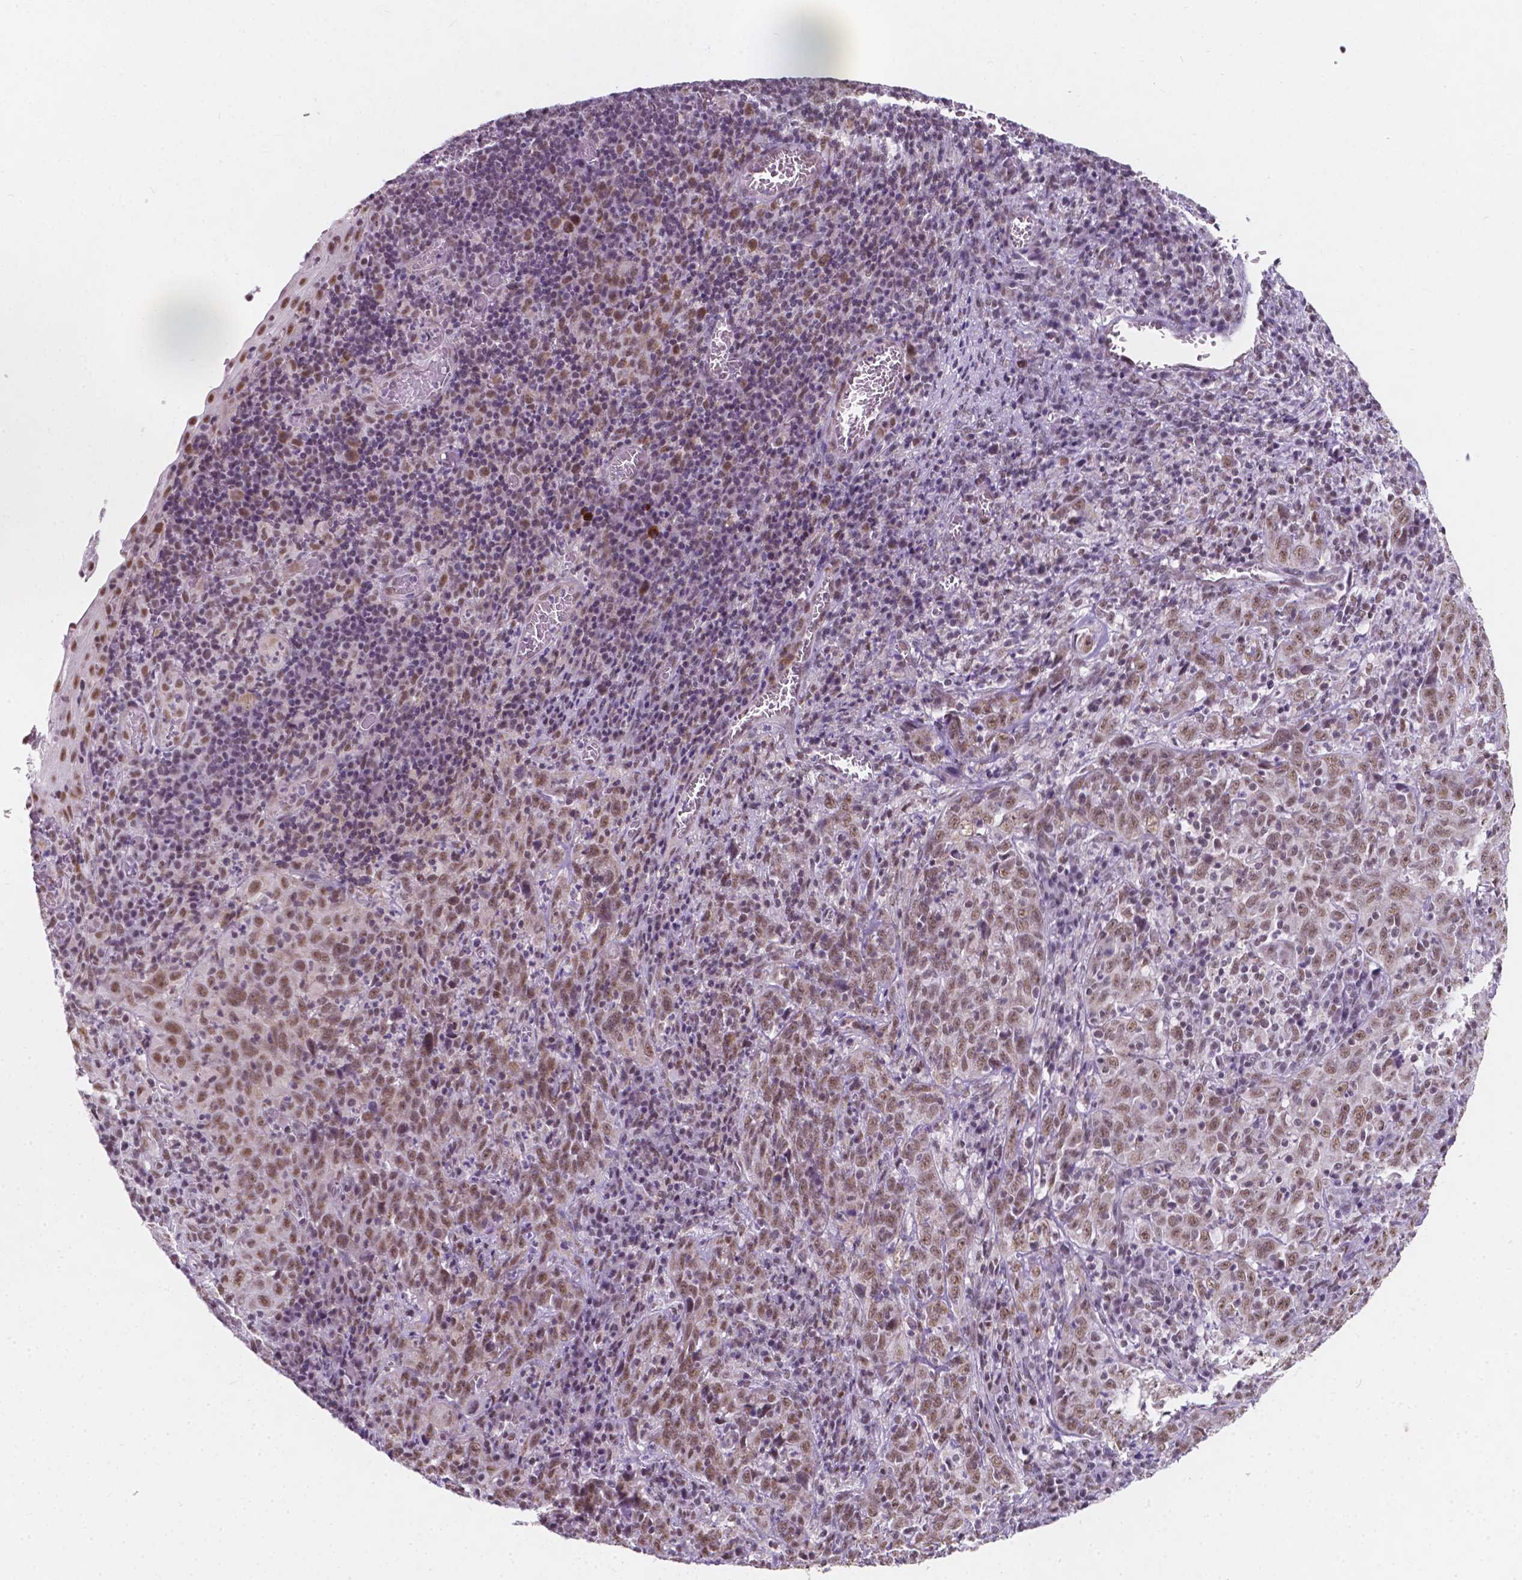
{"staining": {"intensity": "moderate", "quantity": ">75%", "location": "nuclear"}, "tissue": "cervical cancer", "cell_type": "Tumor cells", "image_type": "cancer", "snomed": [{"axis": "morphology", "description": "Squamous cell carcinoma, NOS"}, {"axis": "topography", "description": "Cervix"}], "caption": "IHC photomicrograph of neoplastic tissue: human cervical squamous cell carcinoma stained using IHC reveals medium levels of moderate protein expression localized specifically in the nuclear of tumor cells, appearing as a nuclear brown color.", "gene": "BCAS2", "patient": {"sex": "female", "age": 46}}